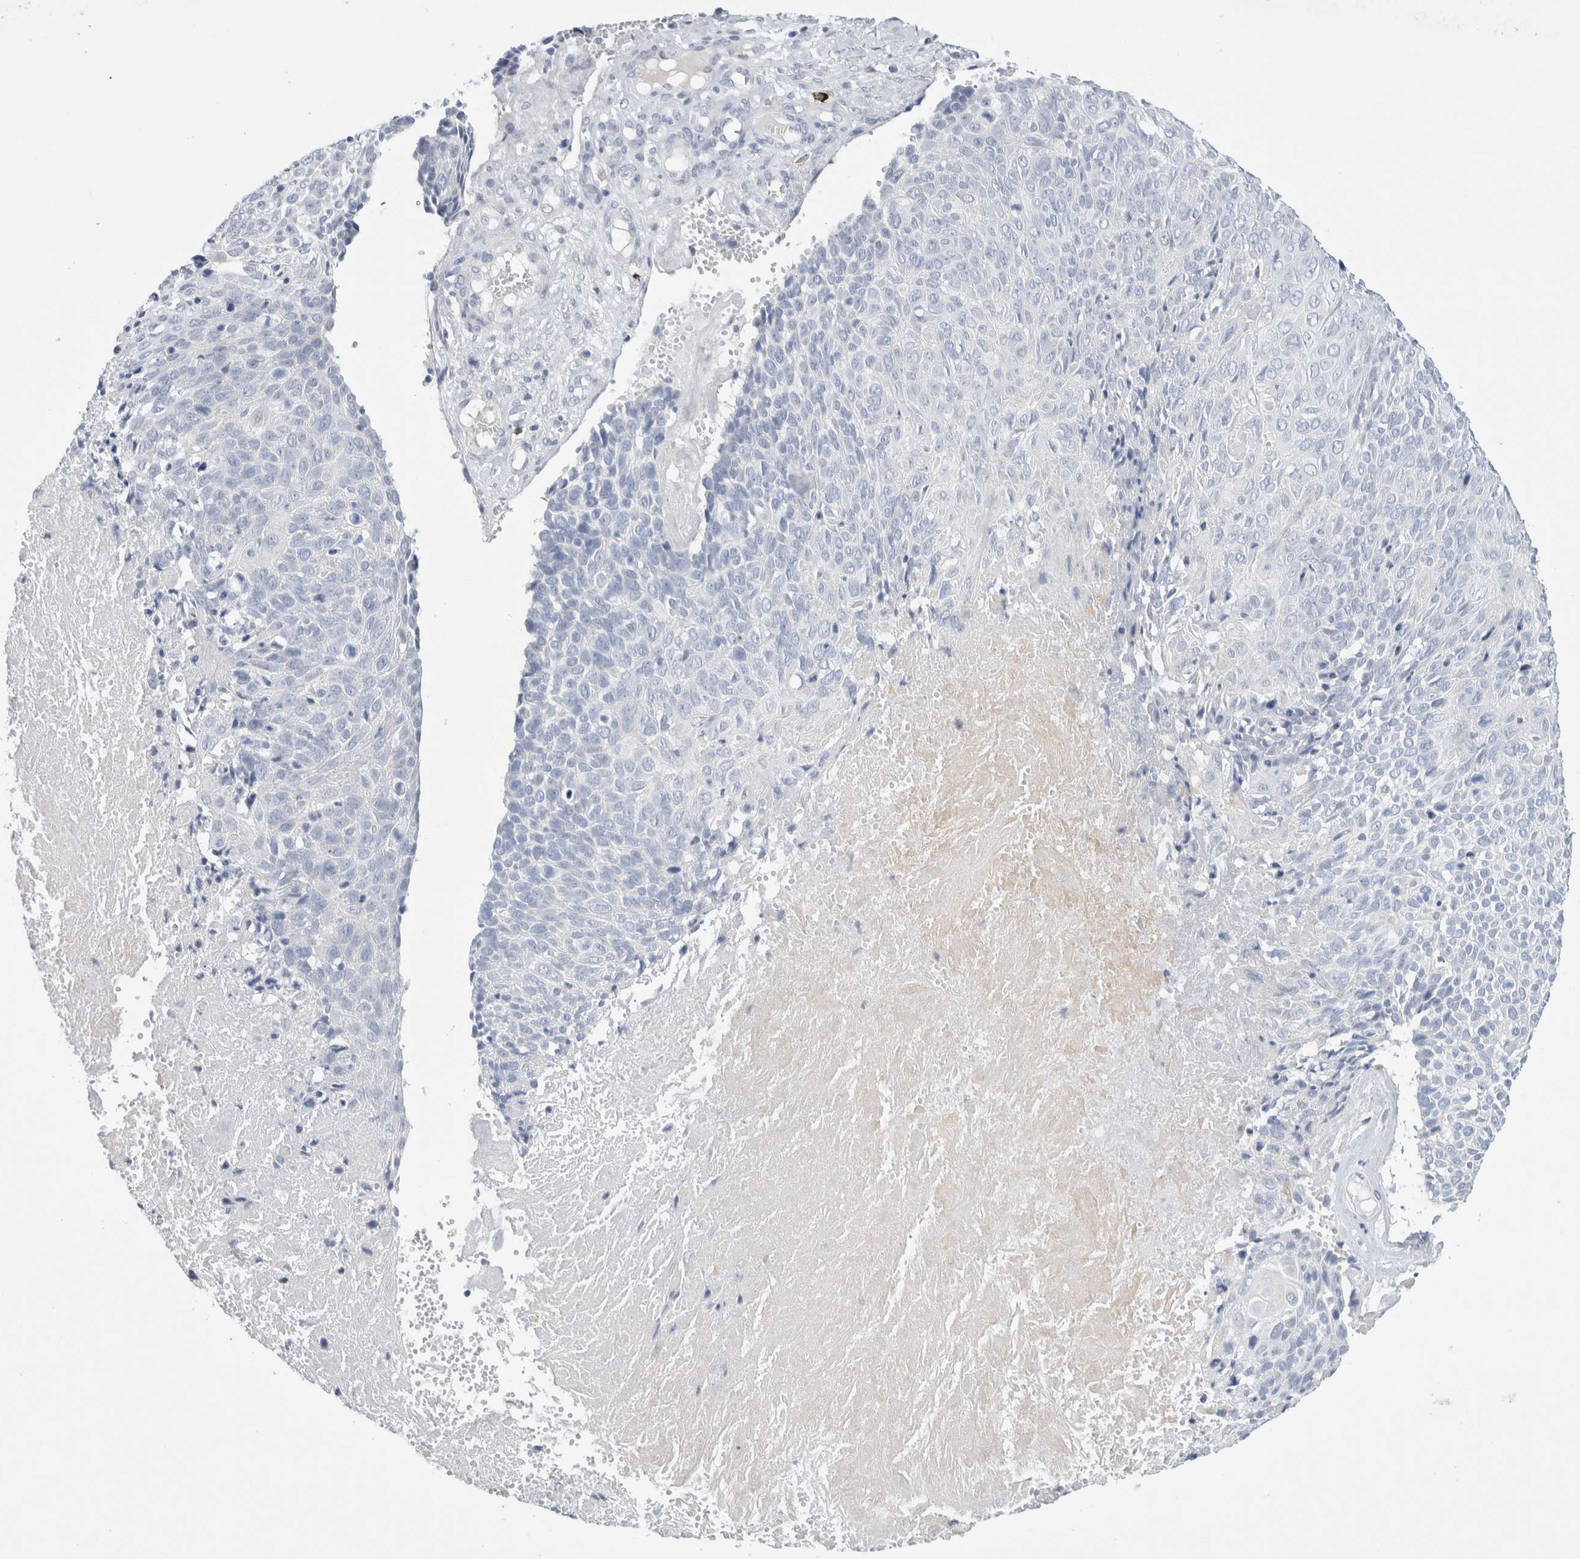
{"staining": {"intensity": "negative", "quantity": "none", "location": "none"}, "tissue": "cervical cancer", "cell_type": "Tumor cells", "image_type": "cancer", "snomed": [{"axis": "morphology", "description": "Squamous cell carcinoma, NOS"}, {"axis": "topography", "description": "Cervix"}], "caption": "Cervical squamous cell carcinoma was stained to show a protein in brown. There is no significant positivity in tumor cells.", "gene": "SLC22A12", "patient": {"sex": "female", "age": 74}}